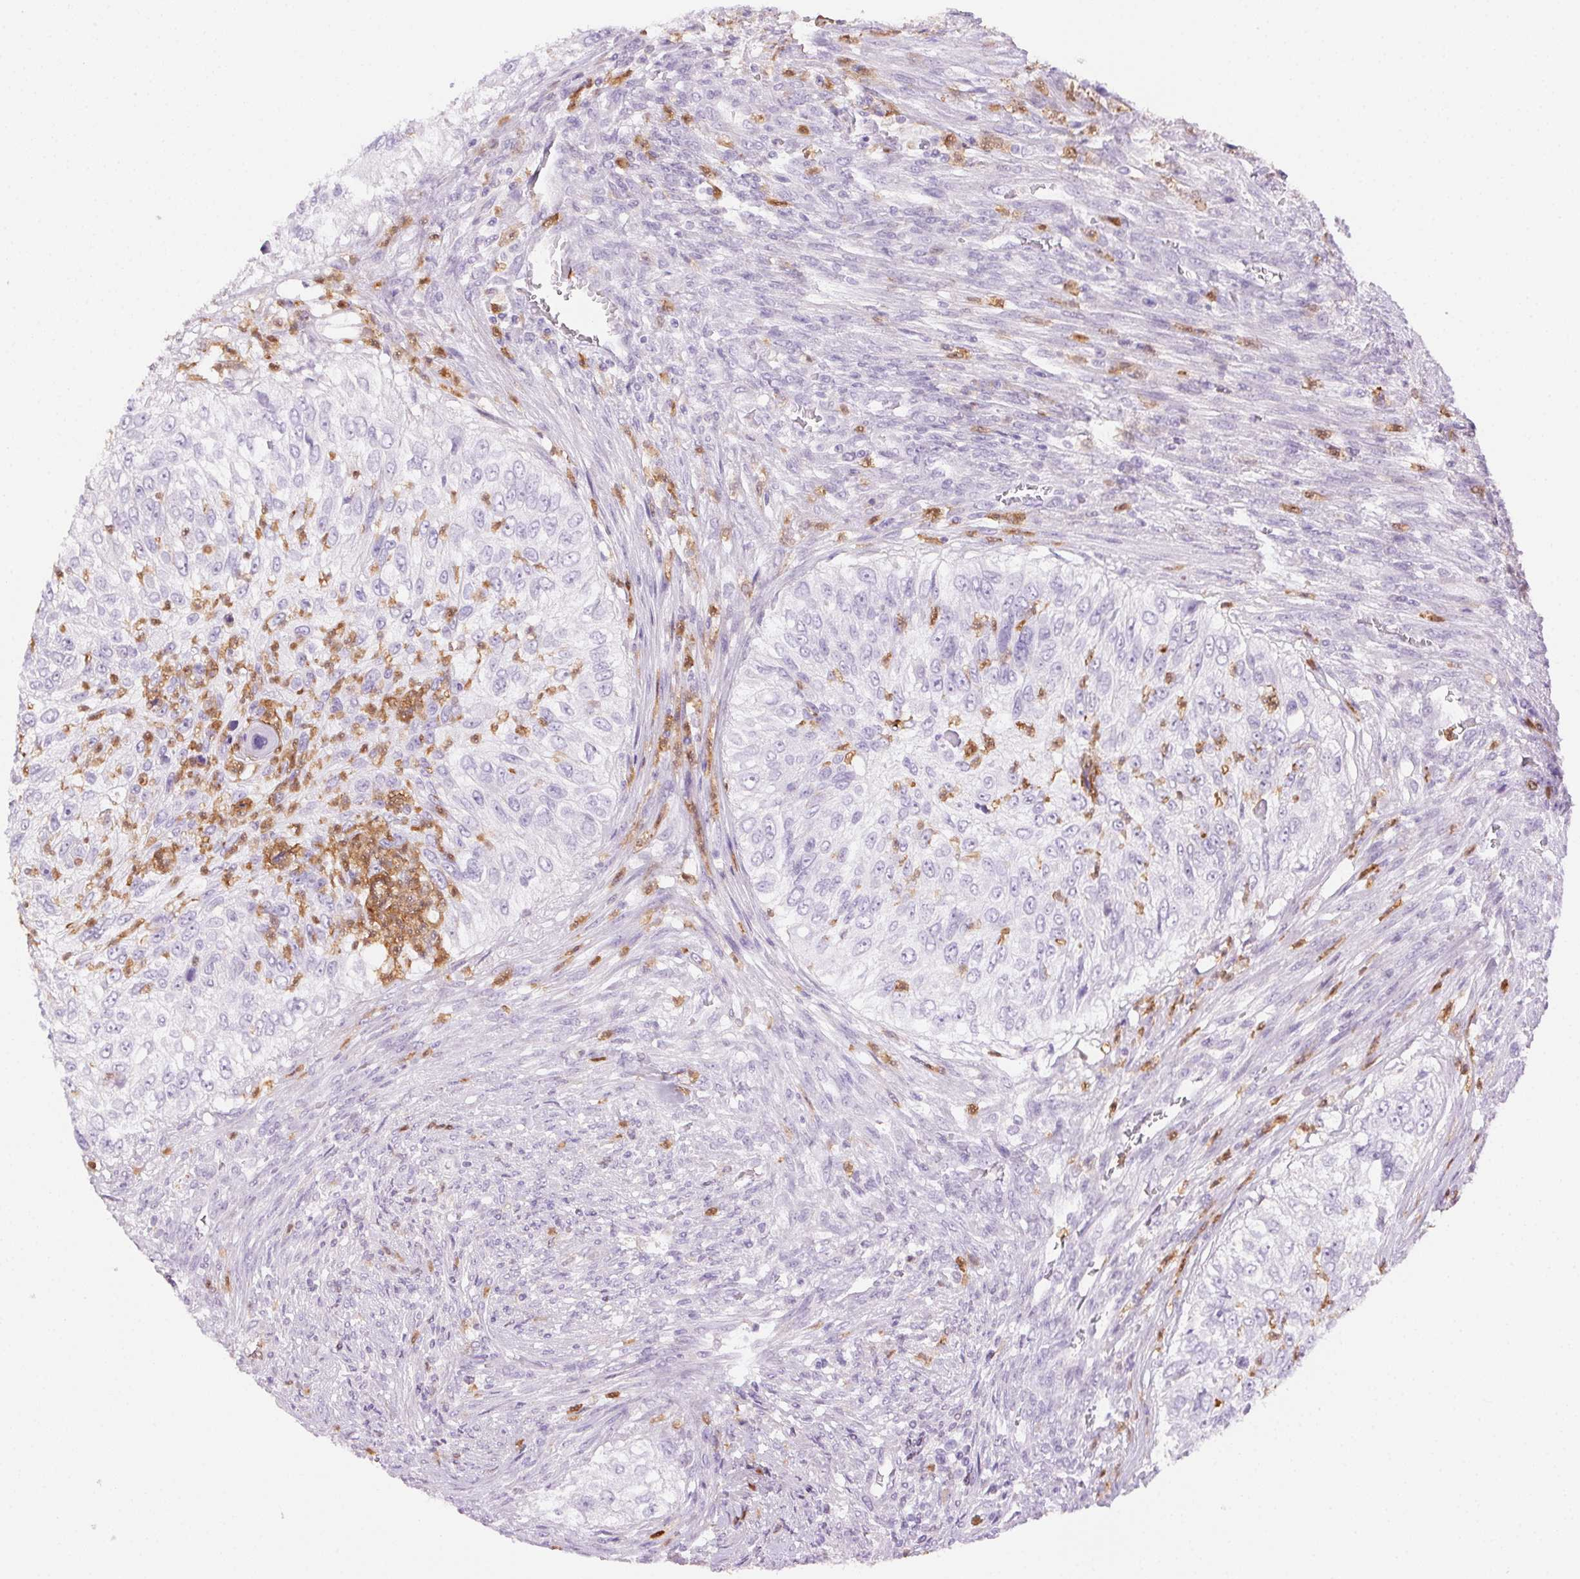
{"staining": {"intensity": "negative", "quantity": "none", "location": "none"}, "tissue": "urothelial cancer", "cell_type": "Tumor cells", "image_type": "cancer", "snomed": [{"axis": "morphology", "description": "Urothelial carcinoma, High grade"}, {"axis": "topography", "description": "Urinary bladder"}], "caption": "Human urothelial carcinoma (high-grade) stained for a protein using immunohistochemistry (IHC) shows no expression in tumor cells.", "gene": "TMEM45A", "patient": {"sex": "female", "age": 60}}